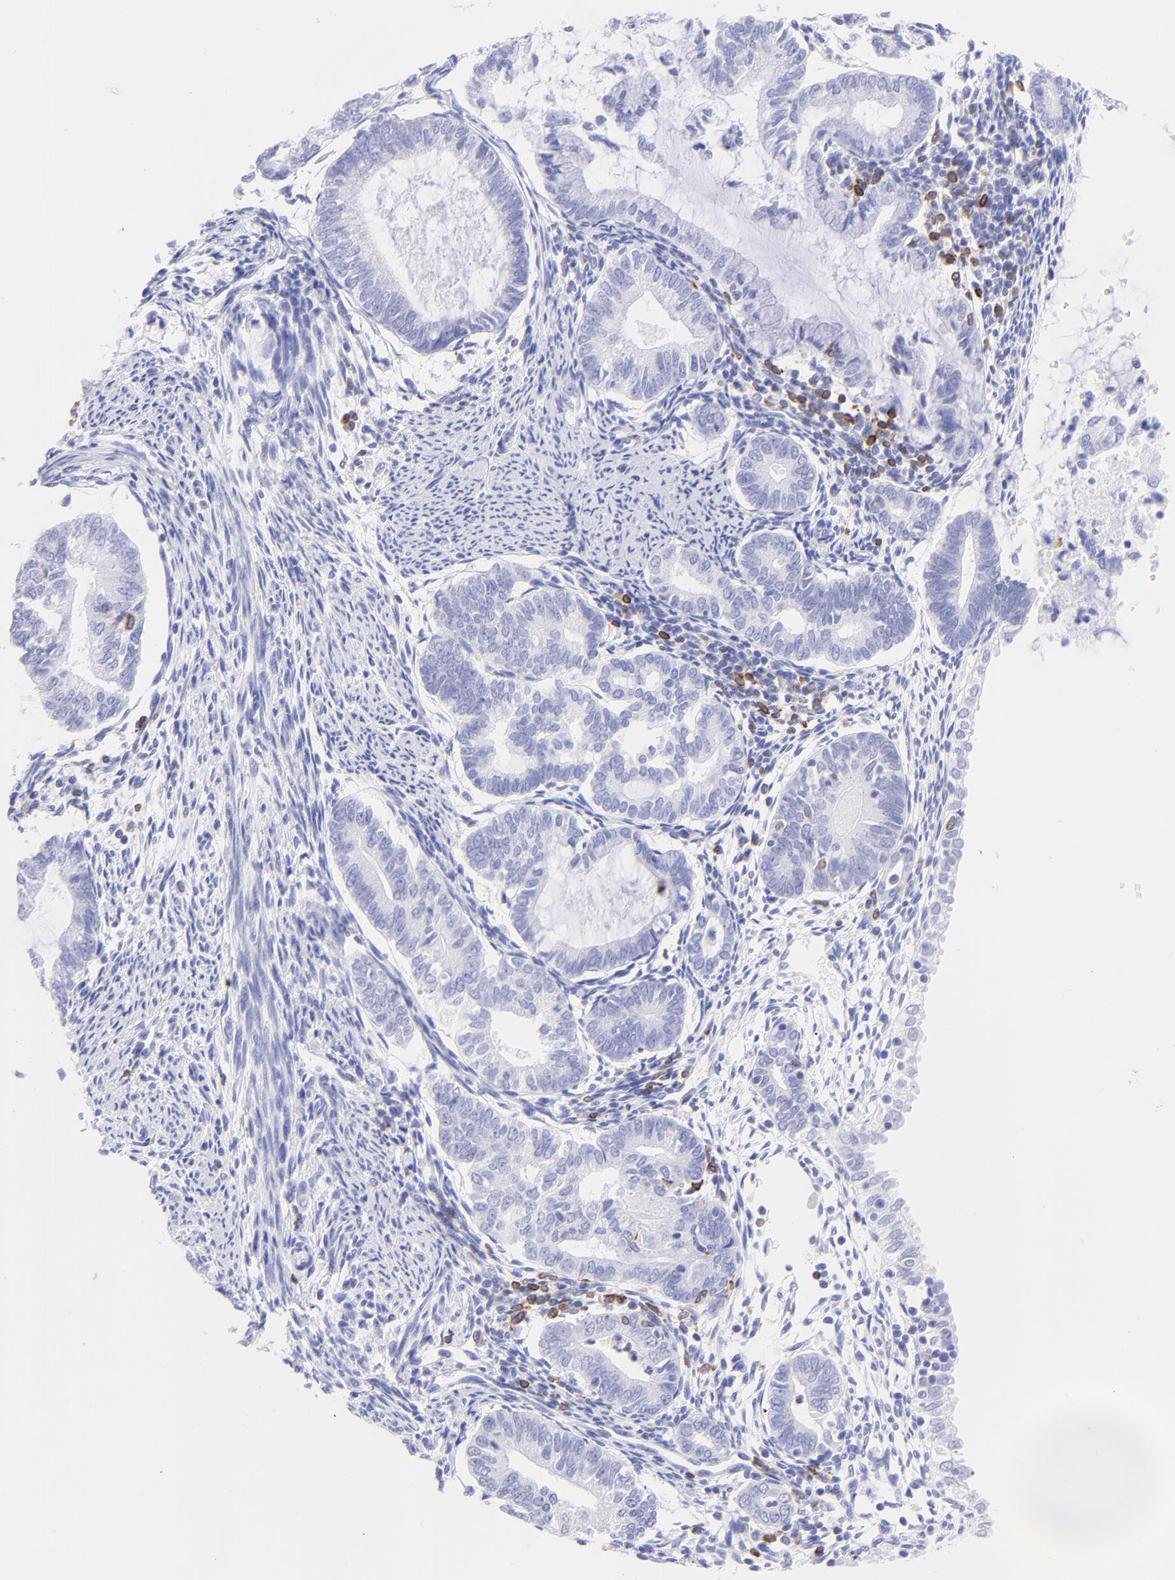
{"staining": {"intensity": "negative", "quantity": "none", "location": "none"}, "tissue": "endometrial cancer", "cell_type": "Tumor cells", "image_type": "cancer", "snomed": [{"axis": "morphology", "description": "Adenocarcinoma, NOS"}, {"axis": "topography", "description": "Endometrium"}], "caption": "Human endometrial cancer (adenocarcinoma) stained for a protein using immunohistochemistry reveals no positivity in tumor cells.", "gene": "IRAG2", "patient": {"sex": "female", "age": 63}}